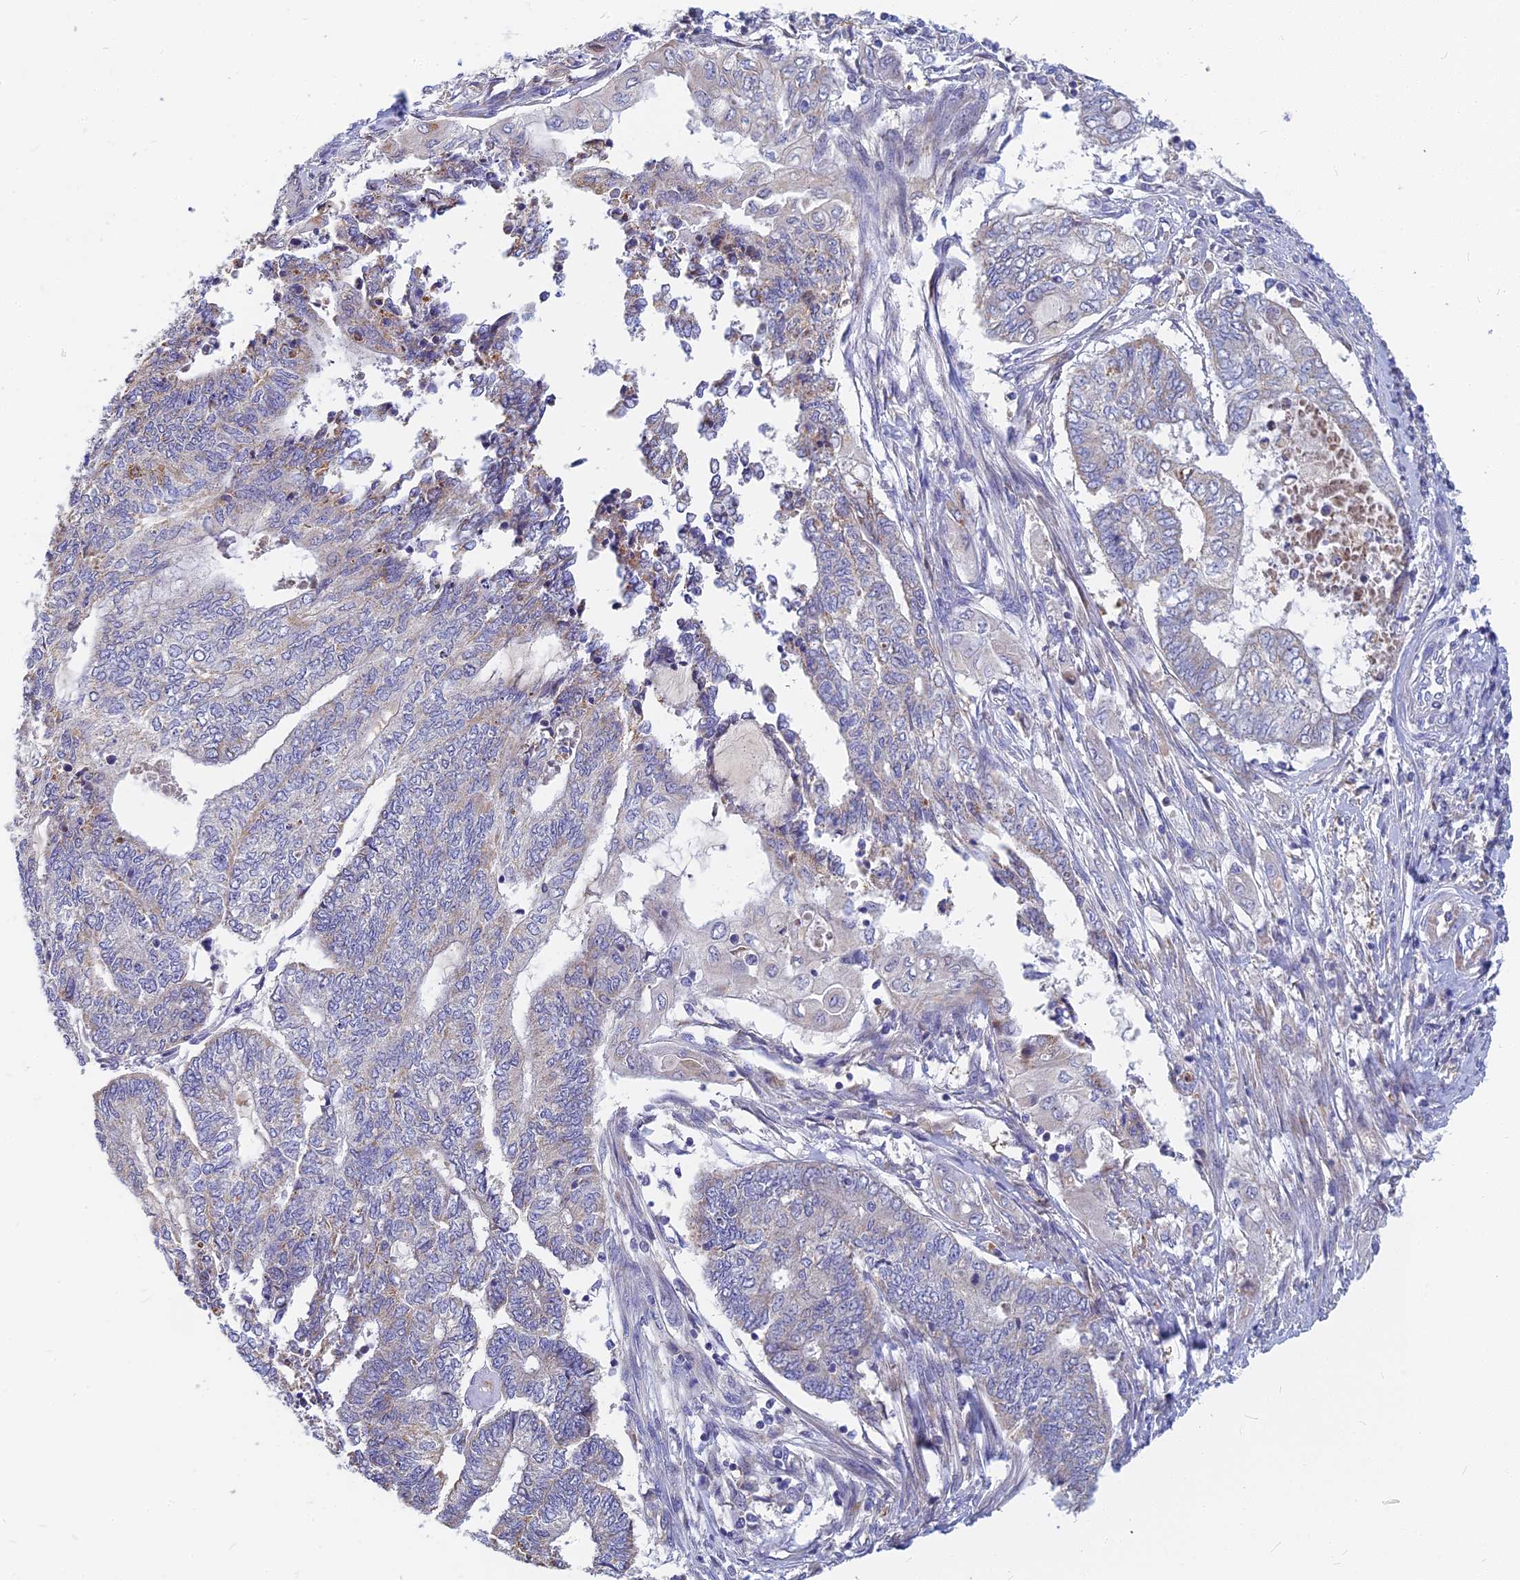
{"staining": {"intensity": "negative", "quantity": "none", "location": "none"}, "tissue": "endometrial cancer", "cell_type": "Tumor cells", "image_type": "cancer", "snomed": [{"axis": "morphology", "description": "Adenocarcinoma, NOS"}, {"axis": "topography", "description": "Uterus"}, {"axis": "topography", "description": "Endometrium"}], "caption": "The IHC histopathology image has no significant positivity in tumor cells of endometrial cancer (adenocarcinoma) tissue.", "gene": "CACNA1B", "patient": {"sex": "female", "age": 70}}